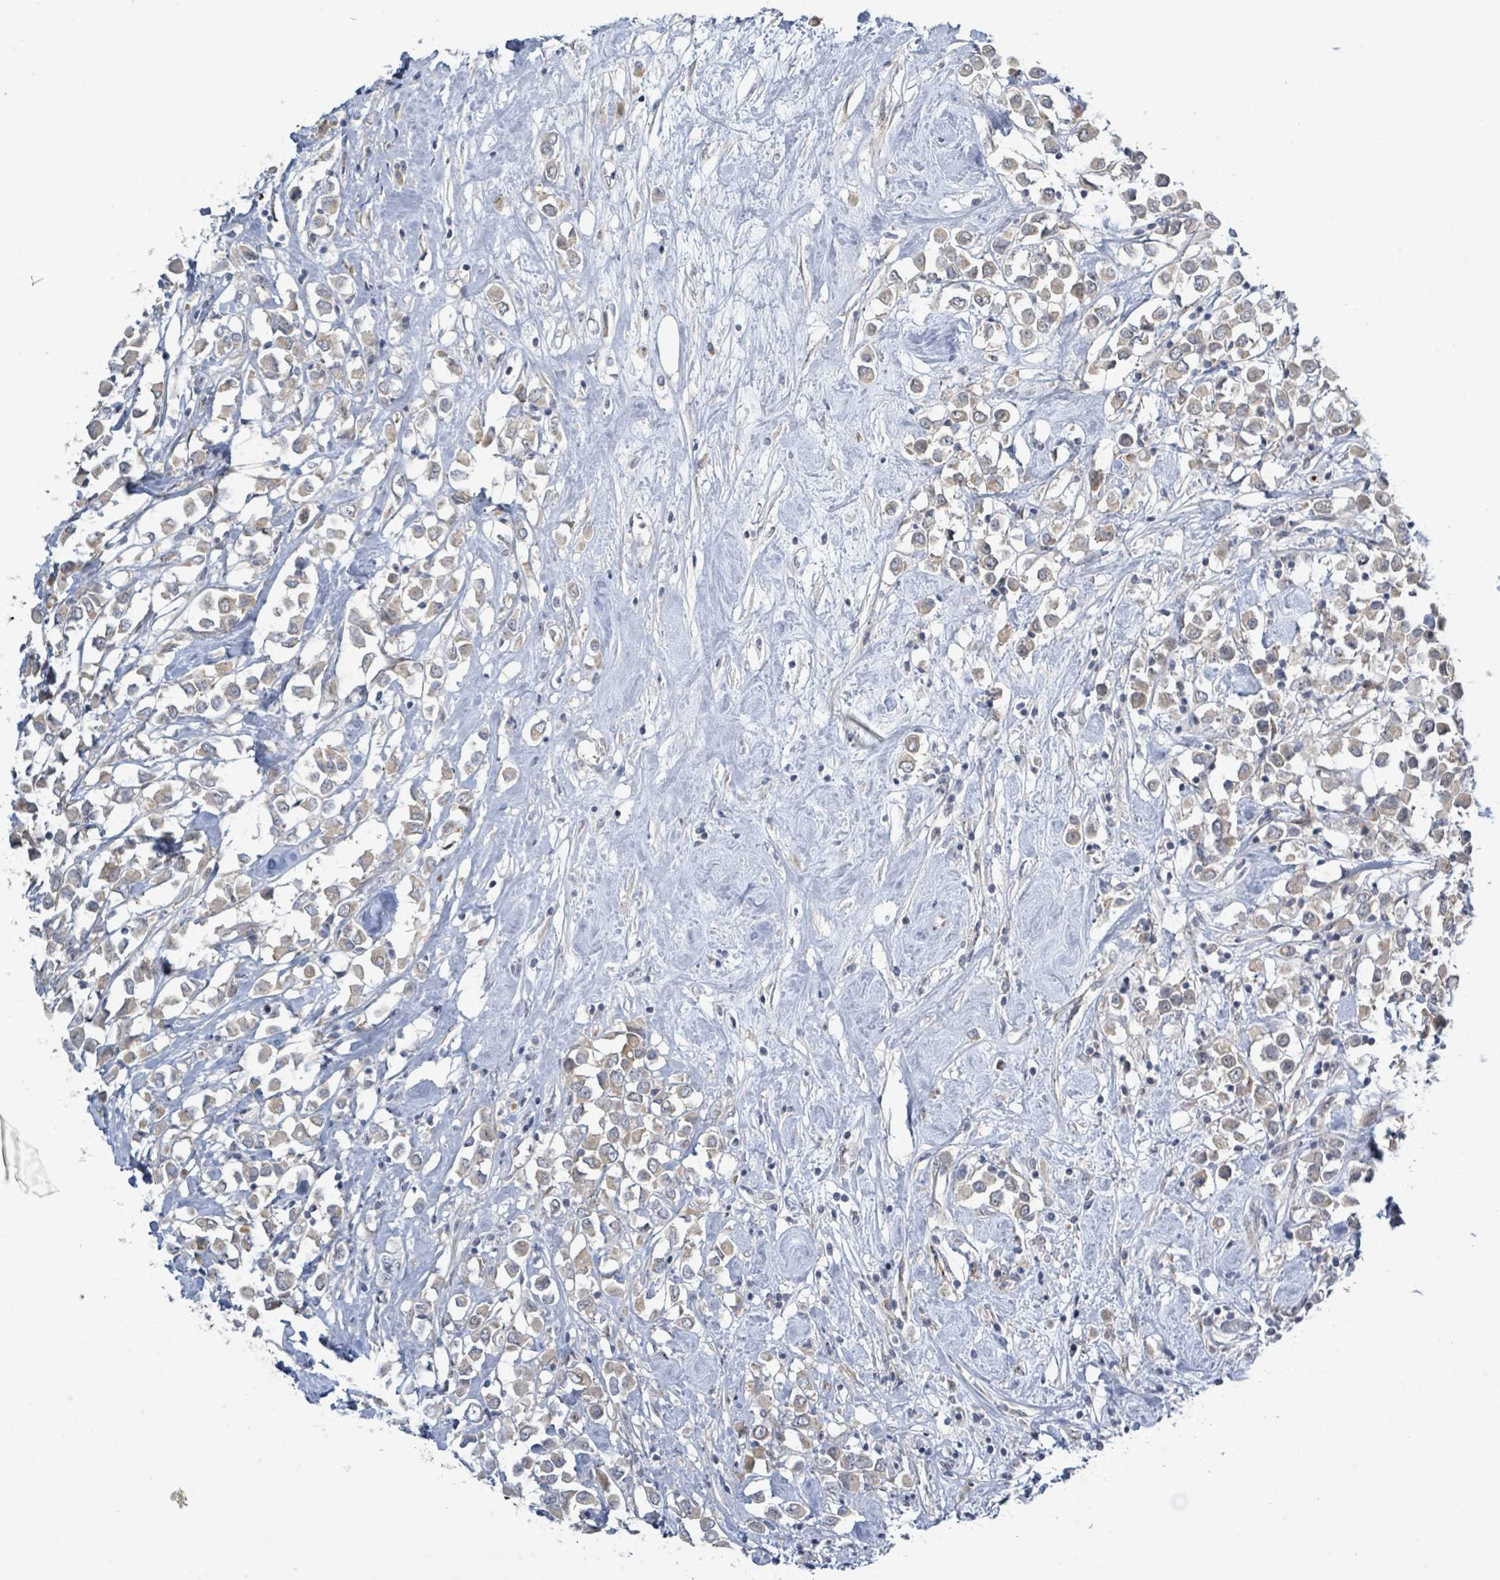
{"staining": {"intensity": "weak", "quantity": "25%-75%", "location": "cytoplasmic/membranous"}, "tissue": "breast cancer", "cell_type": "Tumor cells", "image_type": "cancer", "snomed": [{"axis": "morphology", "description": "Duct carcinoma"}, {"axis": "topography", "description": "Breast"}], "caption": "This photomicrograph demonstrates IHC staining of breast cancer, with low weak cytoplasmic/membranous expression in approximately 25%-75% of tumor cells.", "gene": "RPL32", "patient": {"sex": "female", "age": 61}}